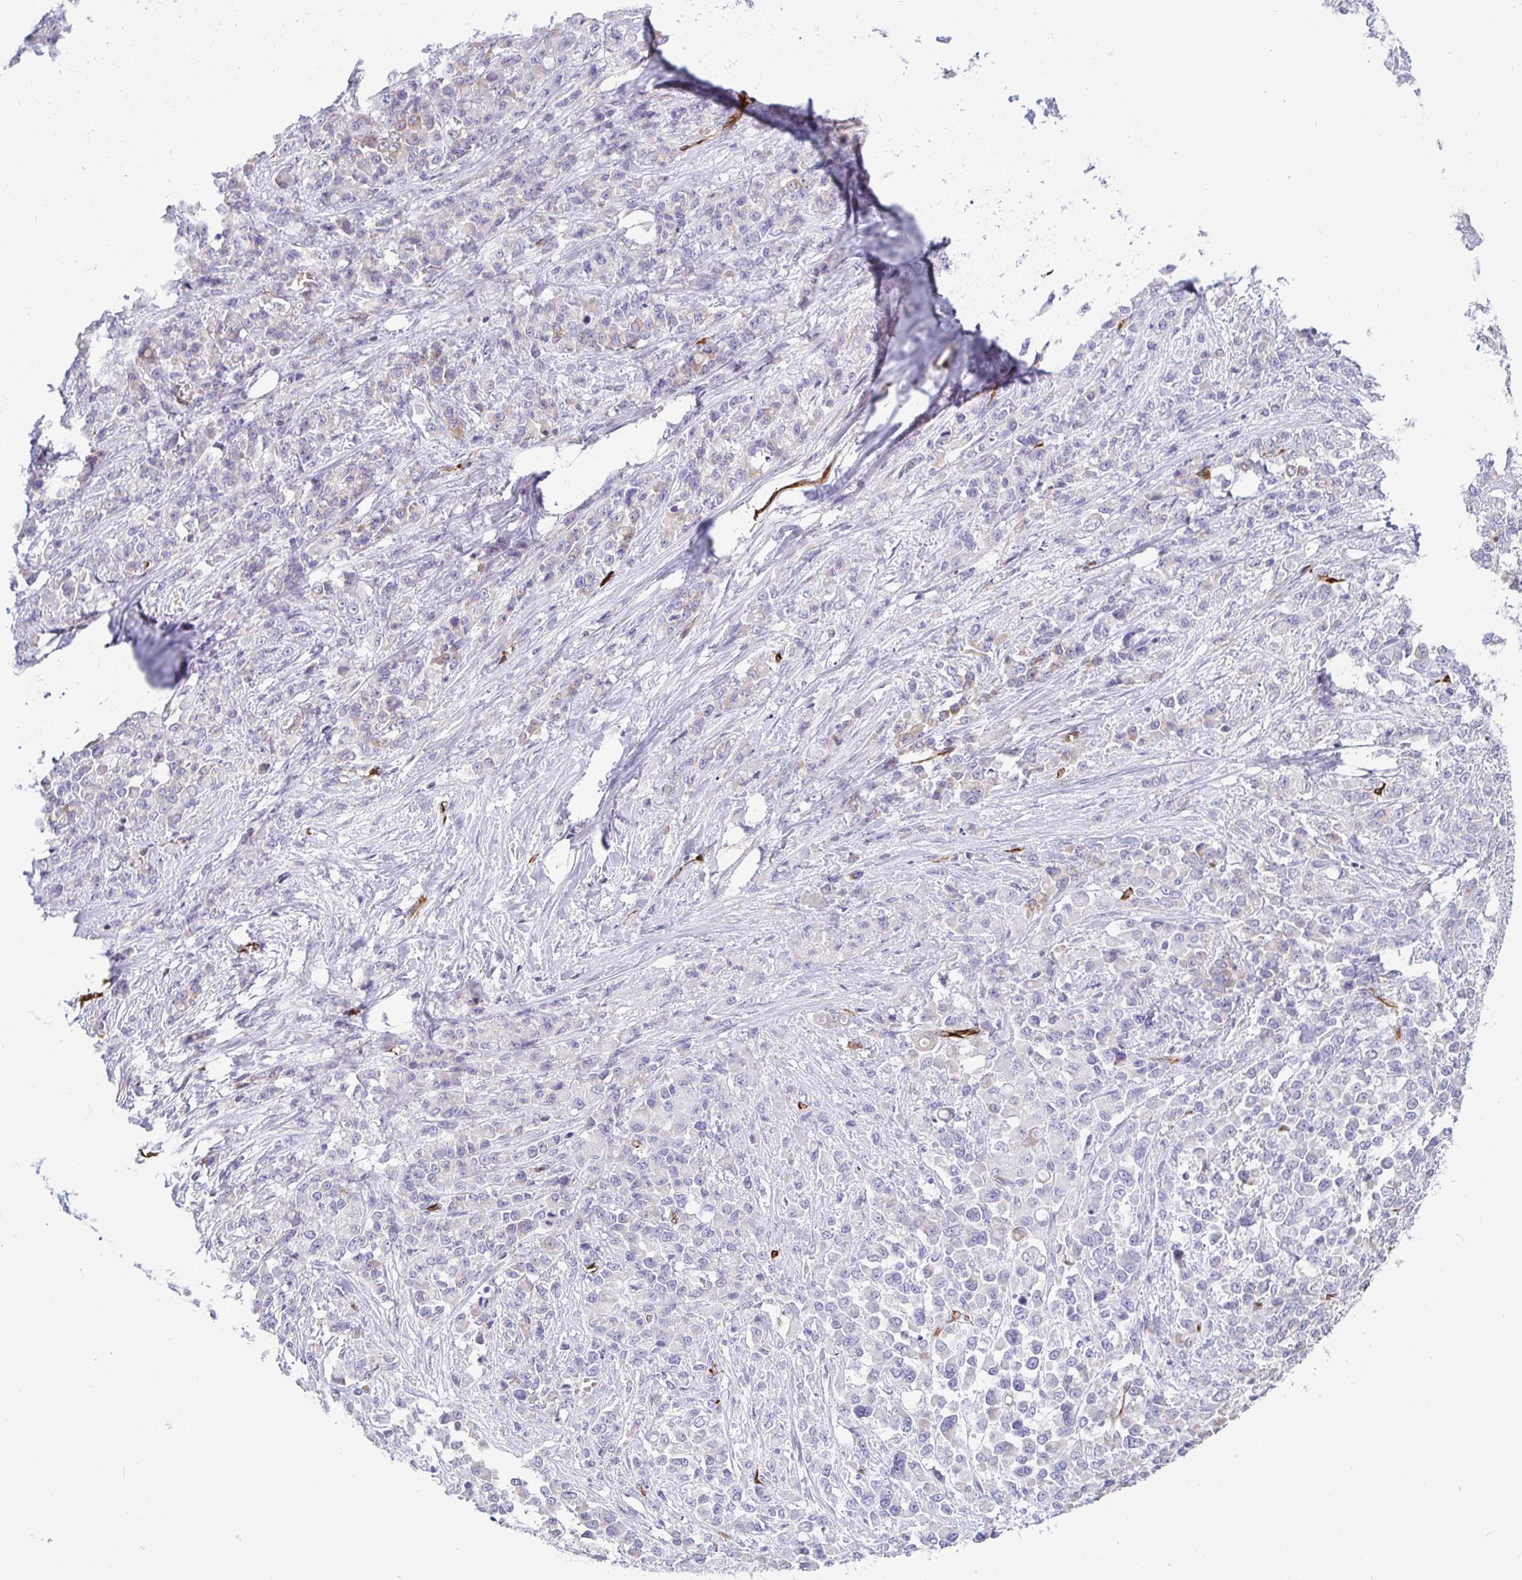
{"staining": {"intensity": "negative", "quantity": "none", "location": "none"}, "tissue": "stomach cancer", "cell_type": "Tumor cells", "image_type": "cancer", "snomed": [{"axis": "morphology", "description": "Adenocarcinoma, NOS"}, {"axis": "topography", "description": "Stomach"}], "caption": "Tumor cells show no significant positivity in adenocarcinoma (stomach).", "gene": "TP53I11", "patient": {"sex": "female", "age": 76}}